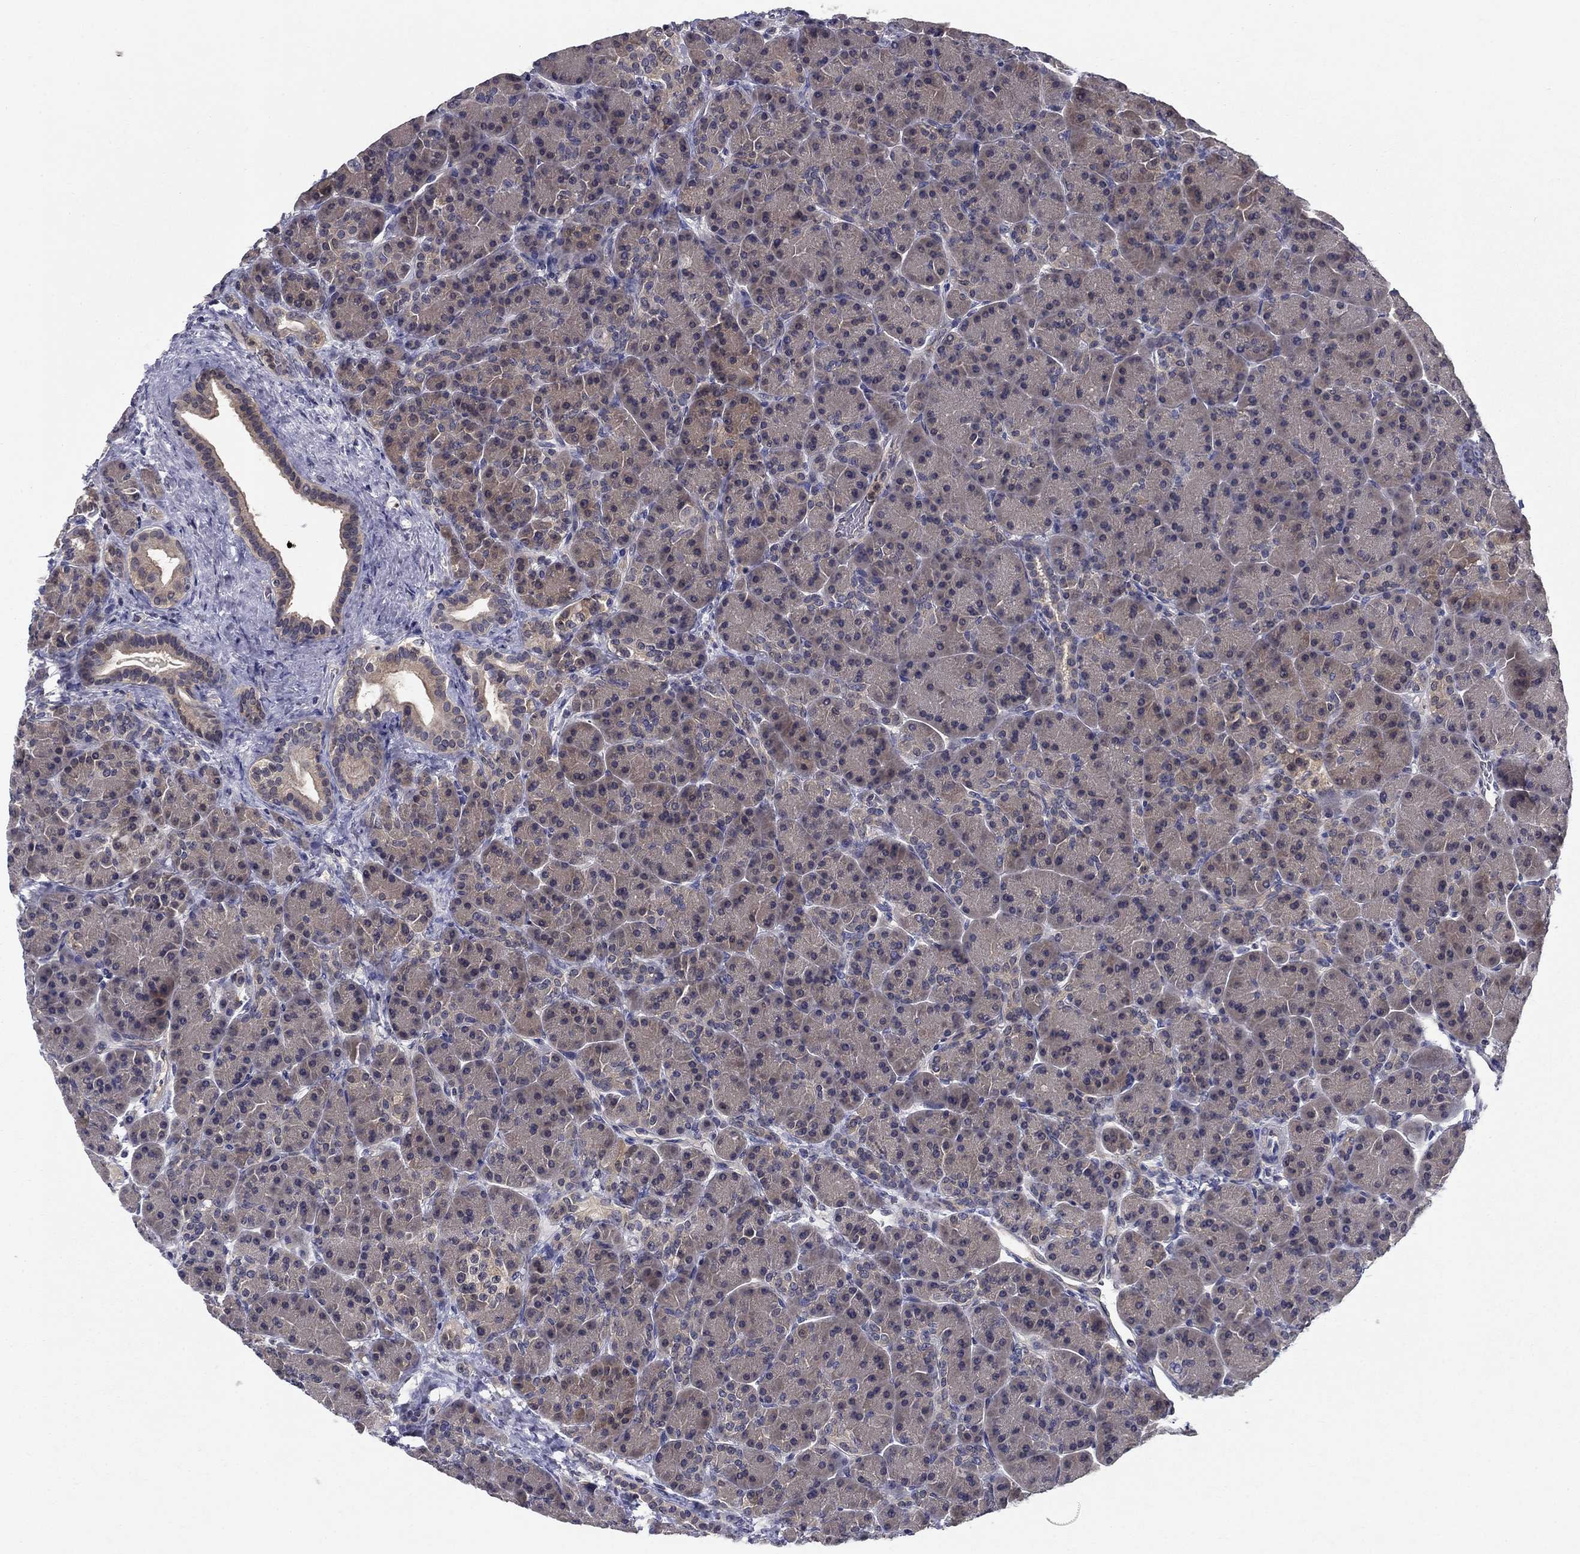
{"staining": {"intensity": "weak", "quantity": "<25%", "location": "cytoplasmic/membranous"}, "tissue": "pancreas", "cell_type": "Exocrine glandular cells", "image_type": "normal", "snomed": [{"axis": "morphology", "description": "Normal tissue, NOS"}, {"axis": "topography", "description": "Pancreas"}], "caption": "Immunohistochemistry (IHC) image of normal pancreas: pancreas stained with DAB reveals no significant protein positivity in exocrine glandular cells. (DAB immunohistochemistry (IHC) with hematoxylin counter stain).", "gene": "GLTP", "patient": {"sex": "female", "age": 63}}